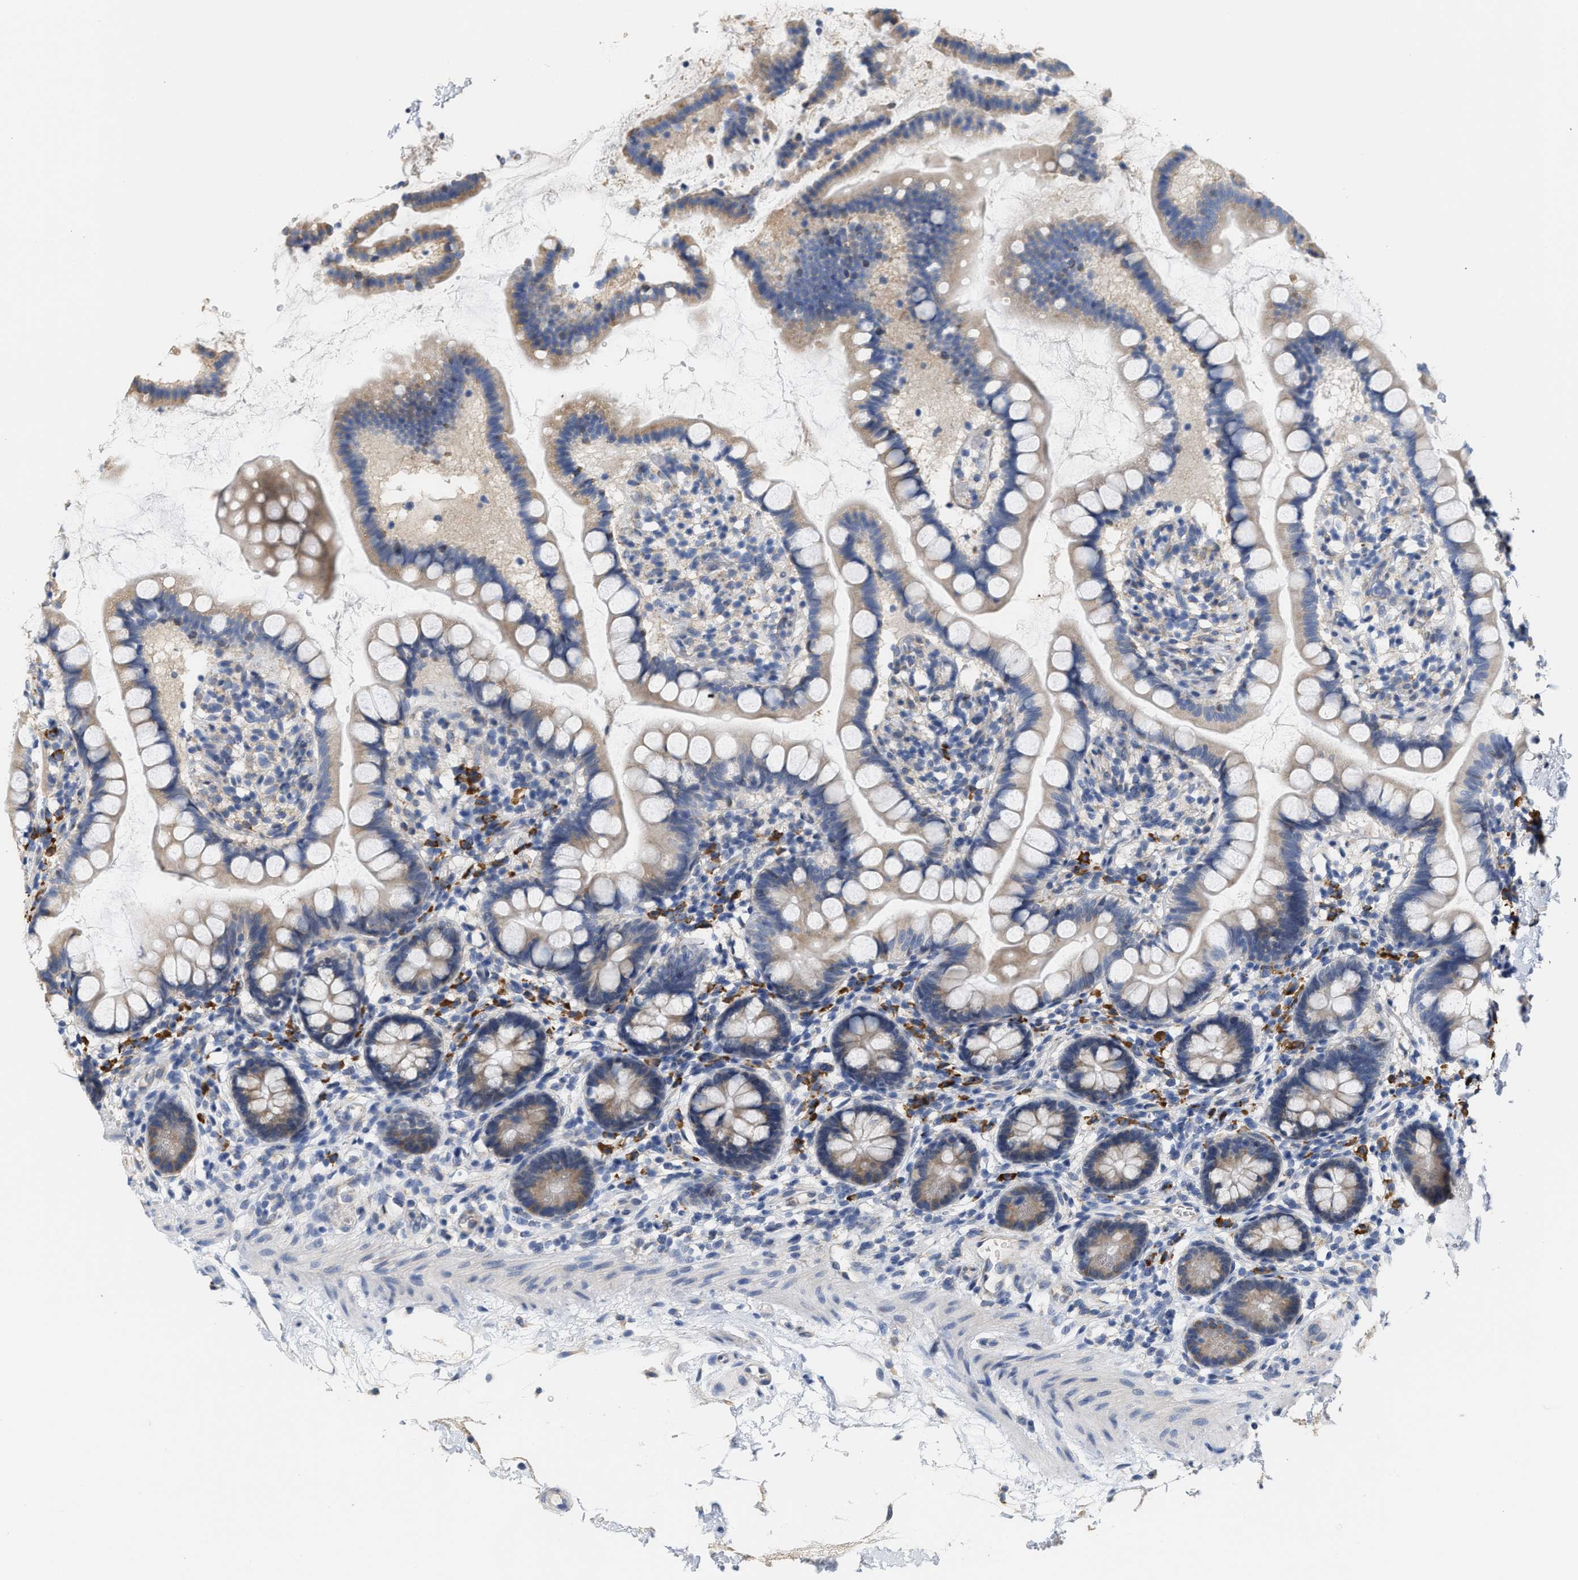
{"staining": {"intensity": "moderate", "quantity": "25%-75%", "location": "cytoplasmic/membranous"}, "tissue": "small intestine", "cell_type": "Glandular cells", "image_type": "normal", "snomed": [{"axis": "morphology", "description": "Normal tissue, NOS"}, {"axis": "topography", "description": "Small intestine"}], "caption": "Unremarkable small intestine demonstrates moderate cytoplasmic/membranous positivity in approximately 25%-75% of glandular cells.", "gene": "RYR2", "patient": {"sex": "female", "age": 84}}